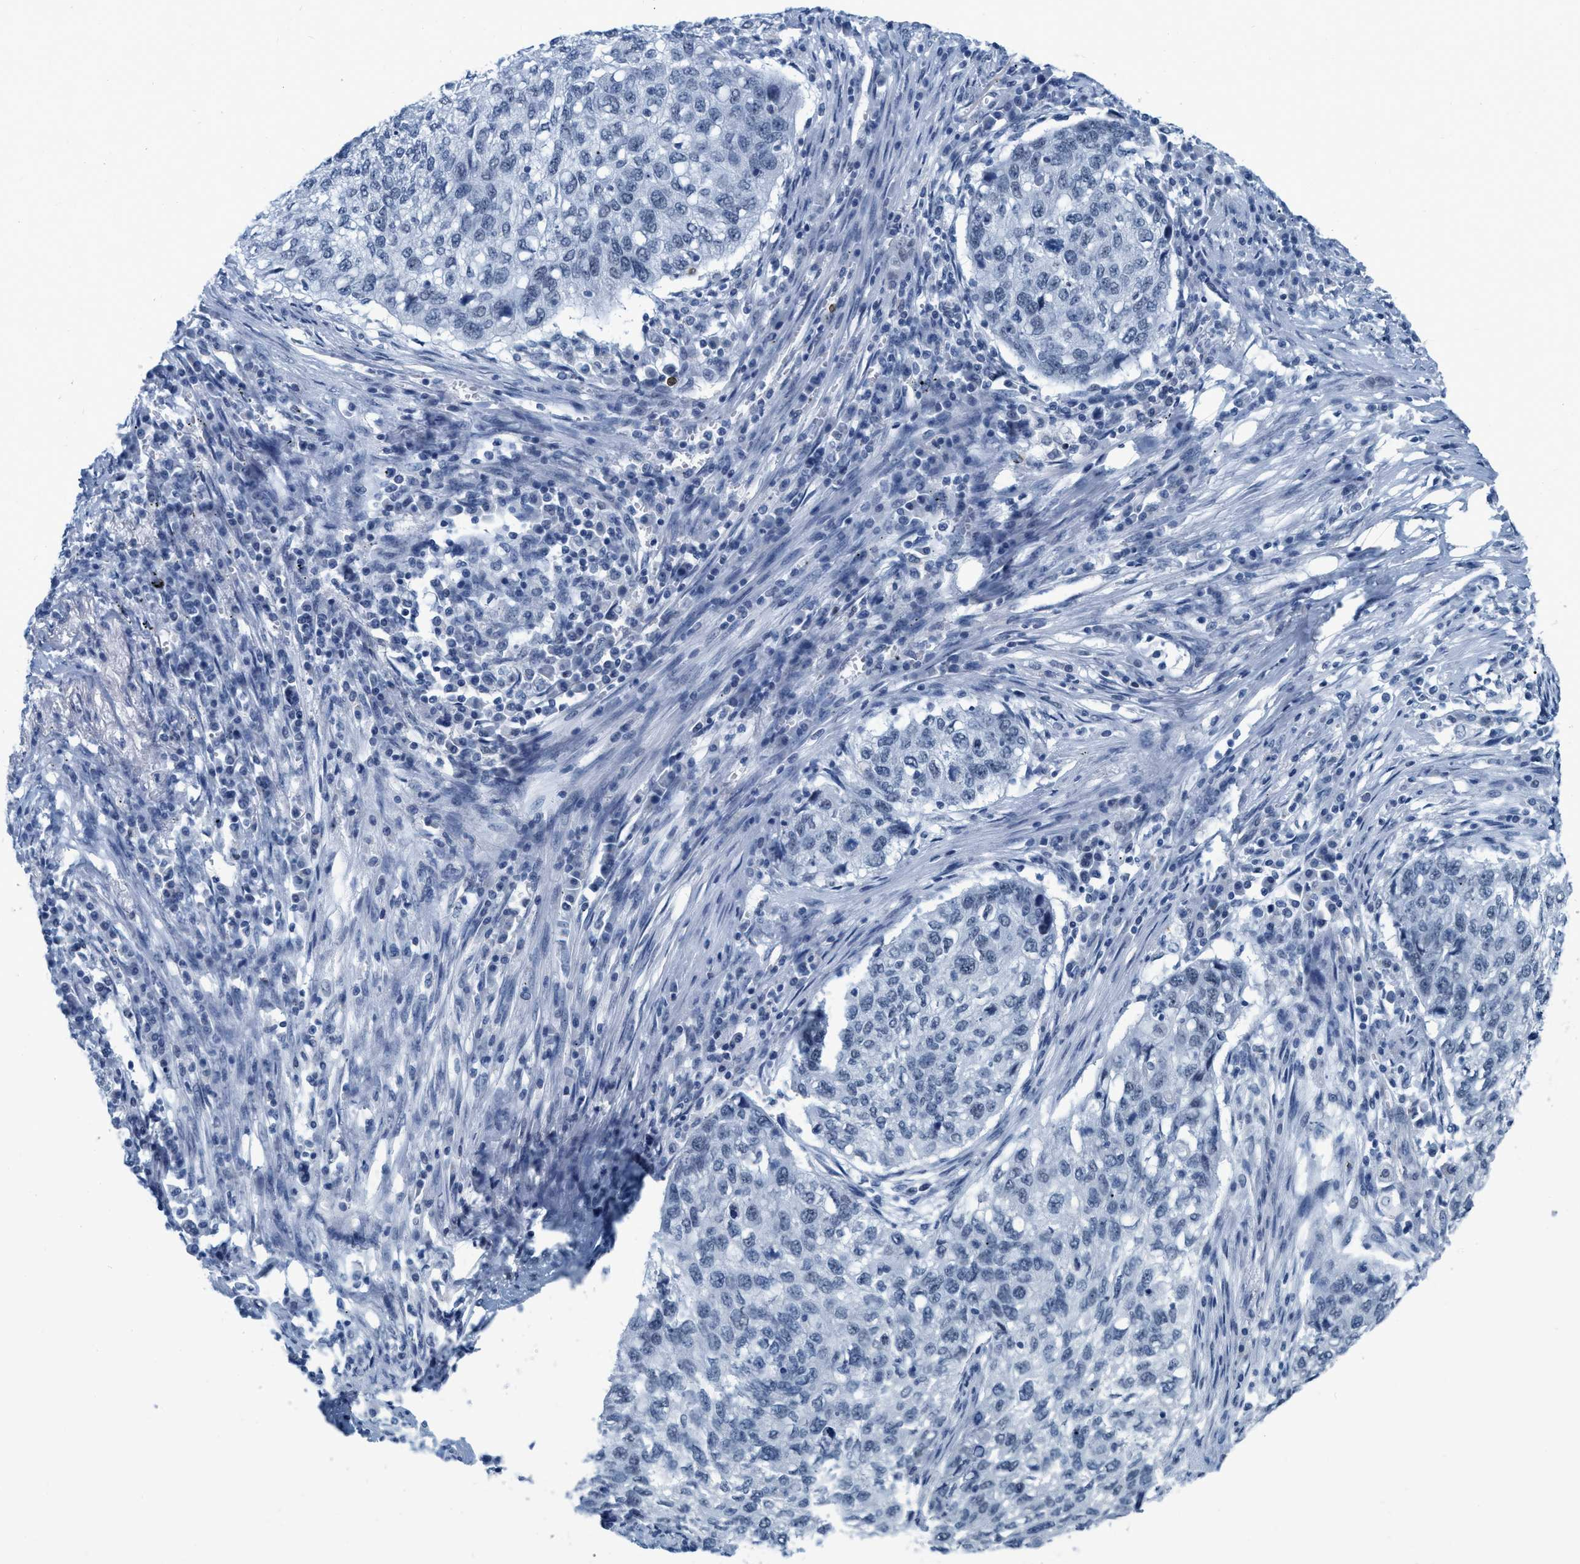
{"staining": {"intensity": "negative", "quantity": "none", "location": "none"}, "tissue": "lung cancer", "cell_type": "Tumor cells", "image_type": "cancer", "snomed": [{"axis": "morphology", "description": "Squamous cell carcinoma, NOS"}, {"axis": "topography", "description": "Lung"}], "caption": "Image shows no significant protein expression in tumor cells of lung cancer. (DAB (3,3'-diaminobenzidine) immunohistochemistry (IHC), high magnification).", "gene": "XIRP1", "patient": {"sex": "female", "age": 63}}